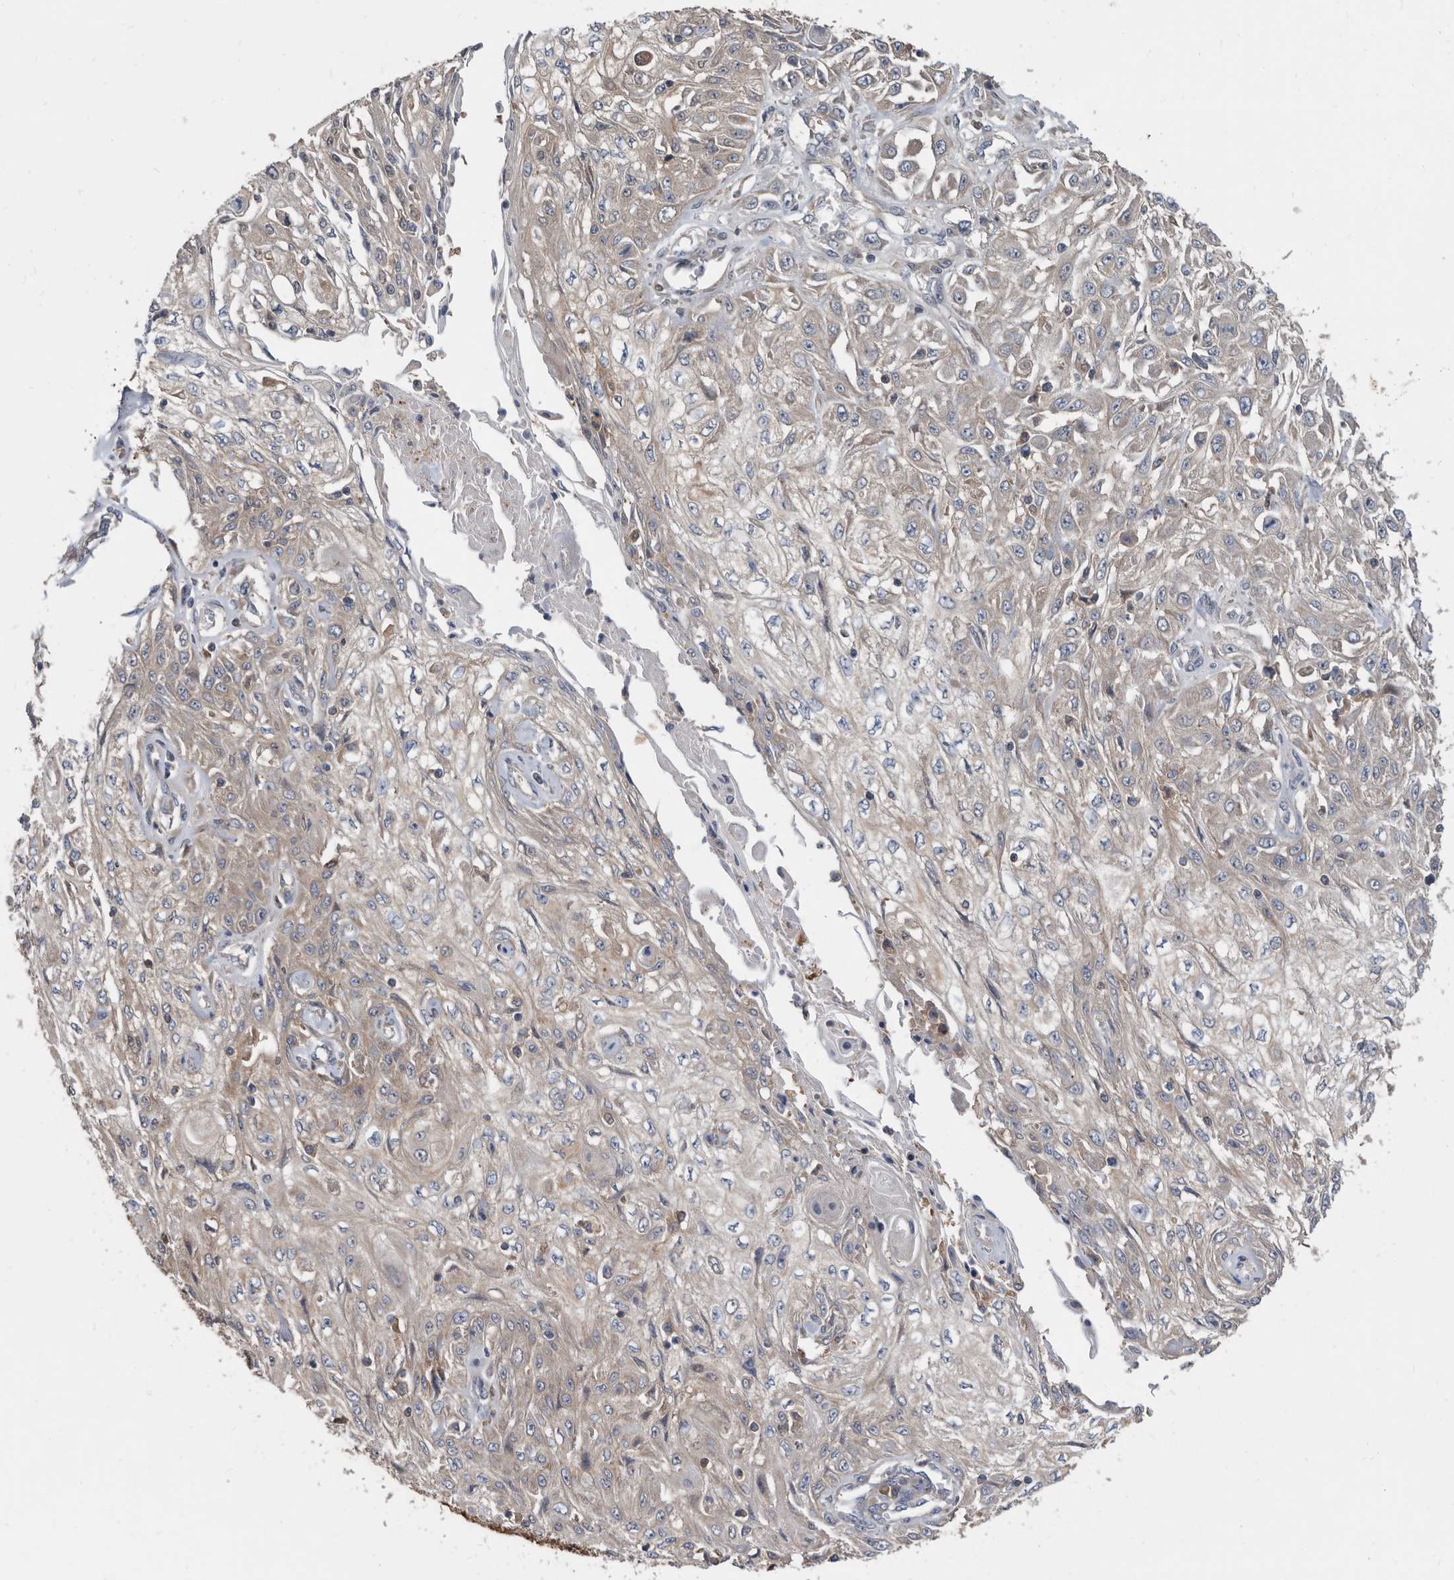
{"staining": {"intensity": "negative", "quantity": "none", "location": "none"}, "tissue": "skin cancer", "cell_type": "Tumor cells", "image_type": "cancer", "snomed": [{"axis": "morphology", "description": "Squamous cell carcinoma, NOS"}, {"axis": "morphology", "description": "Squamous cell carcinoma, metastatic, NOS"}, {"axis": "topography", "description": "Skin"}, {"axis": "topography", "description": "Lymph node"}], "caption": "DAB immunohistochemical staining of human skin metastatic squamous cell carcinoma exhibits no significant positivity in tumor cells.", "gene": "APEH", "patient": {"sex": "male", "age": 75}}